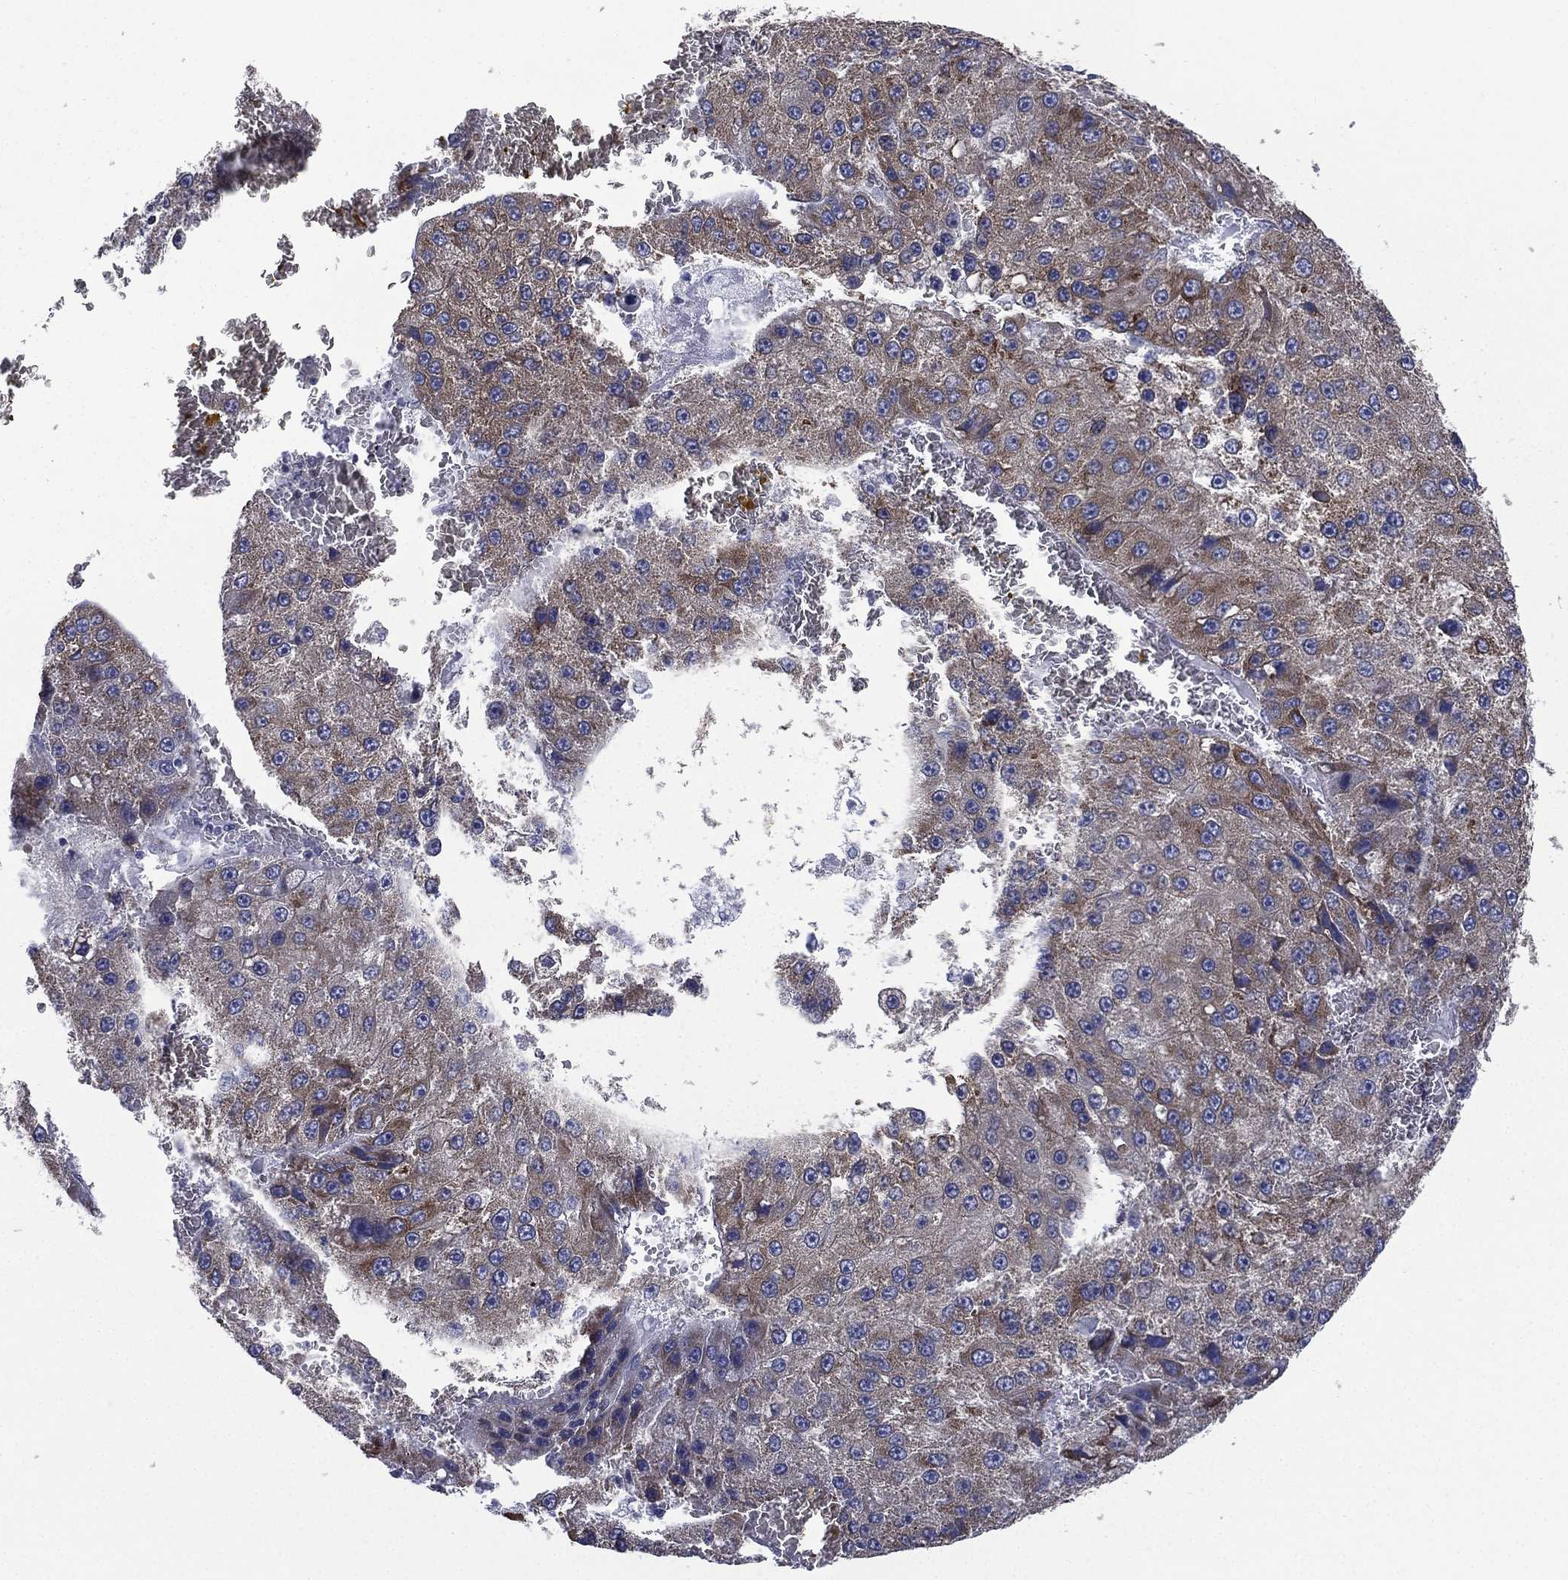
{"staining": {"intensity": "weak", "quantity": "<25%", "location": "cytoplasmic/membranous"}, "tissue": "liver cancer", "cell_type": "Tumor cells", "image_type": "cancer", "snomed": [{"axis": "morphology", "description": "Carcinoma, Hepatocellular, NOS"}, {"axis": "topography", "description": "Liver"}], "caption": "An IHC micrograph of liver cancer (hepatocellular carcinoma) is shown. There is no staining in tumor cells of liver cancer (hepatocellular carcinoma).", "gene": "FARSA", "patient": {"sex": "female", "age": 73}}